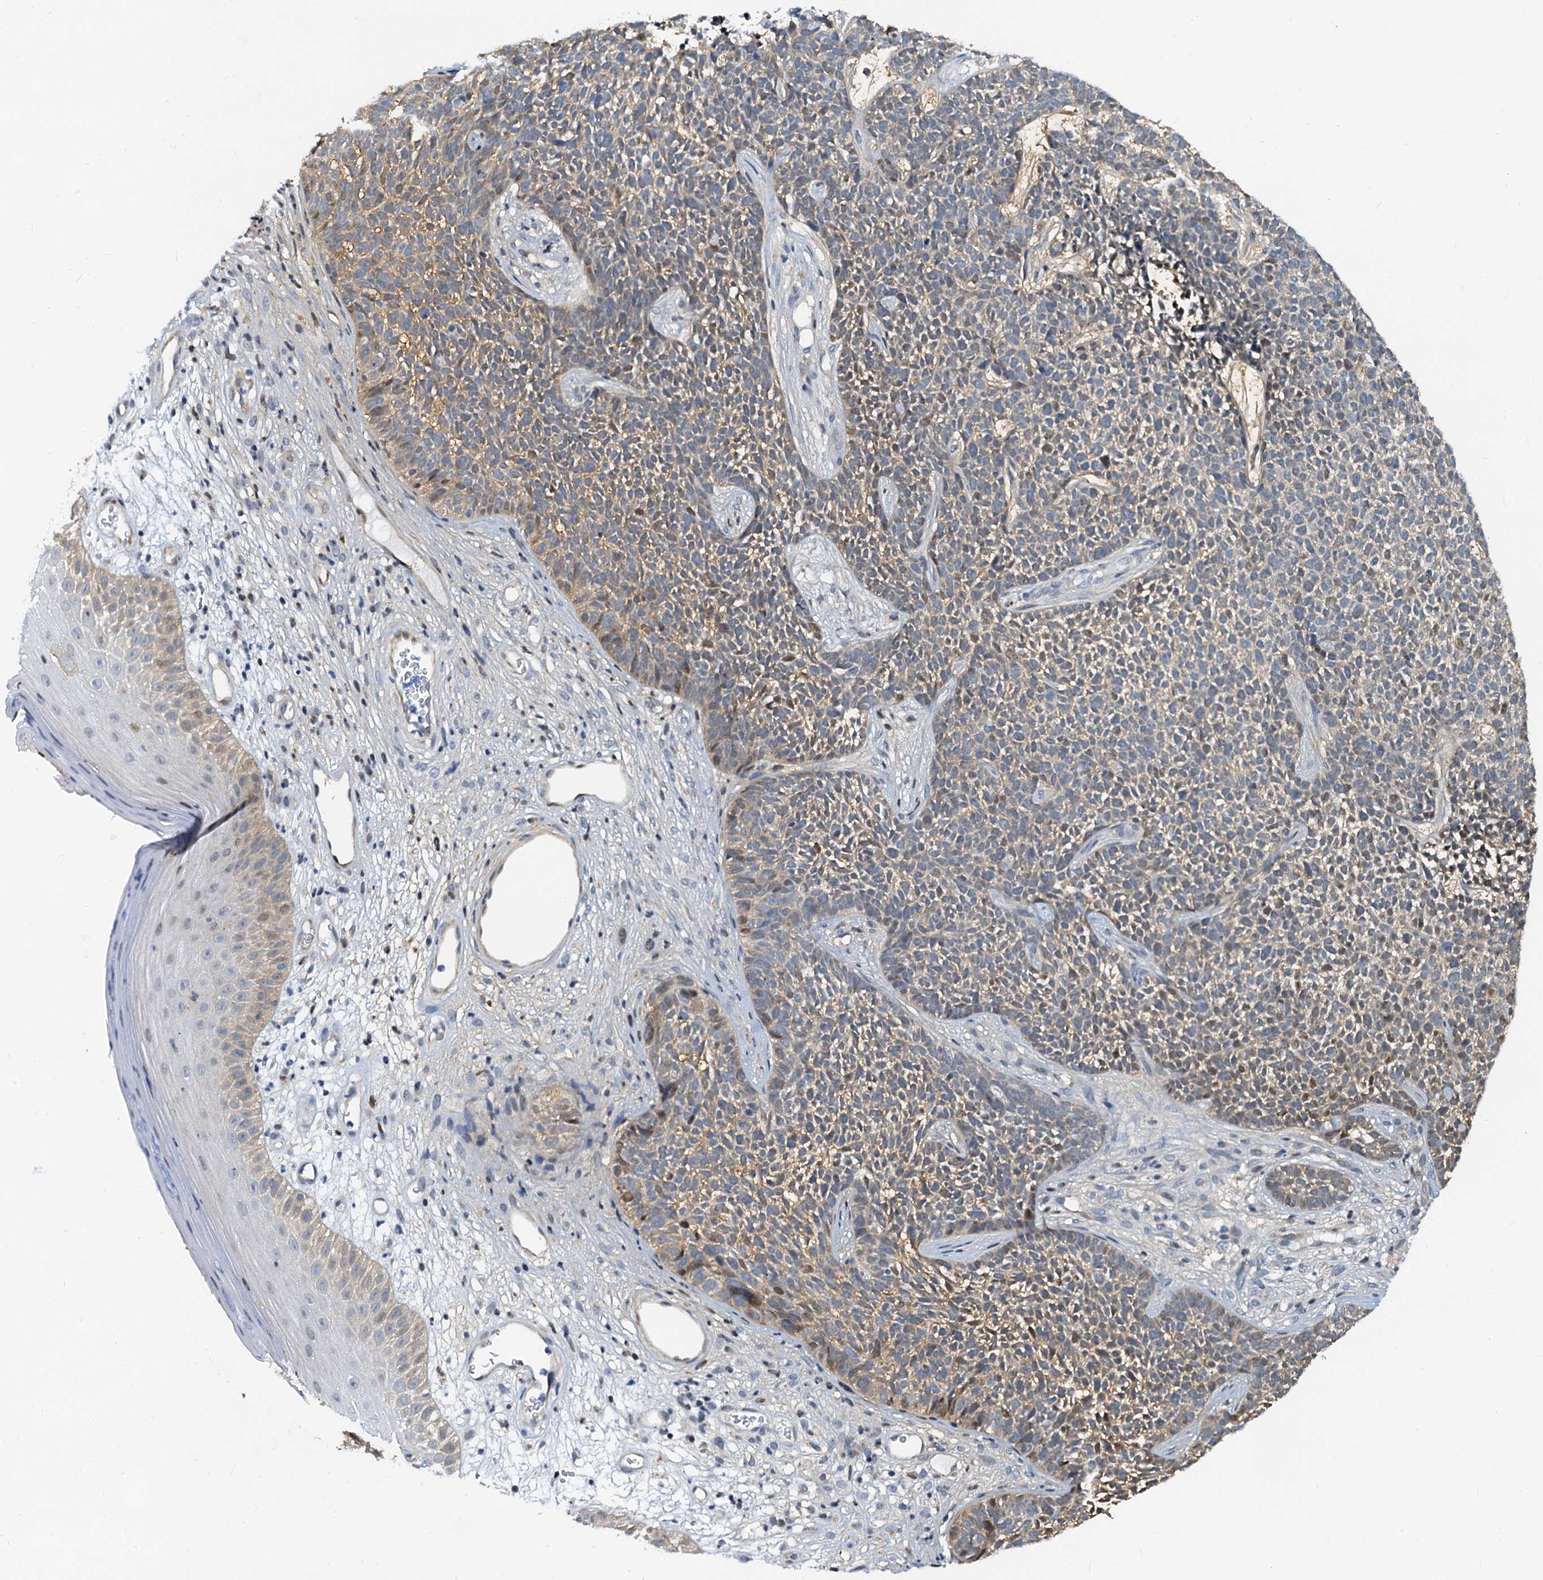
{"staining": {"intensity": "weak", "quantity": "<25%", "location": "nuclear"}, "tissue": "skin cancer", "cell_type": "Tumor cells", "image_type": "cancer", "snomed": [{"axis": "morphology", "description": "Basal cell carcinoma"}, {"axis": "topography", "description": "Skin"}], "caption": "DAB immunohistochemical staining of human skin cancer shows no significant expression in tumor cells.", "gene": "PTGES3", "patient": {"sex": "female", "age": 84}}